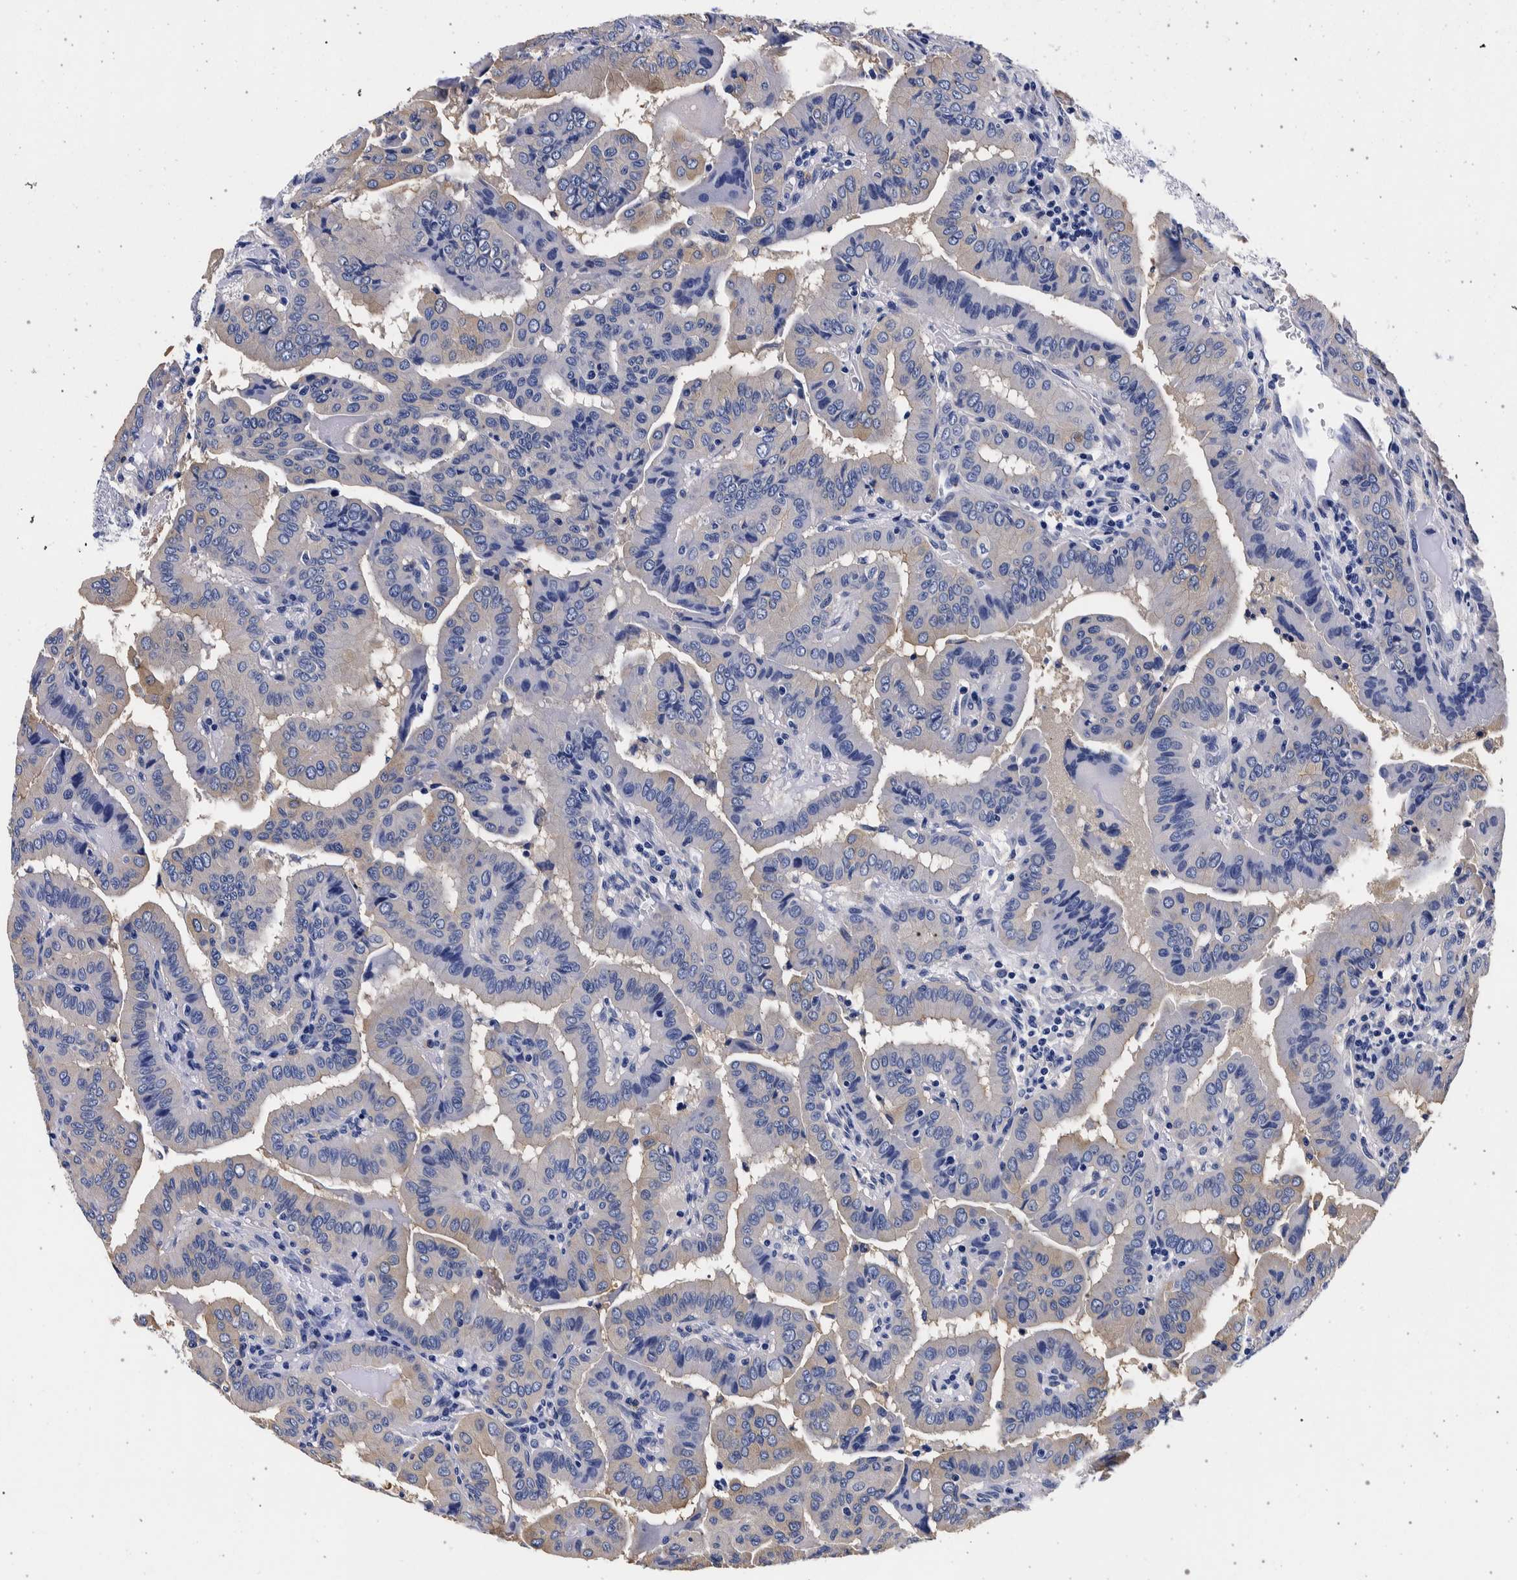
{"staining": {"intensity": "weak", "quantity": "<25%", "location": "cytoplasmic/membranous"}, "tissue": "thyroid cancer", "cell_type": "Tumor cells", "image_type": "cancer", "snomed": [{"axis": "morphology", "description": "Papillary adenocarcinoma, NOS"}, {"axis": "topography", "description": "Thyroid gland"}], "caption": "Thyroid cancer (papillary adenocarcinoma) was stained to show a protein in brown. There is no significant expression in tumor cells.", "gene": "NIBAN2", "patient": {"sex": "male", "age": 33}}